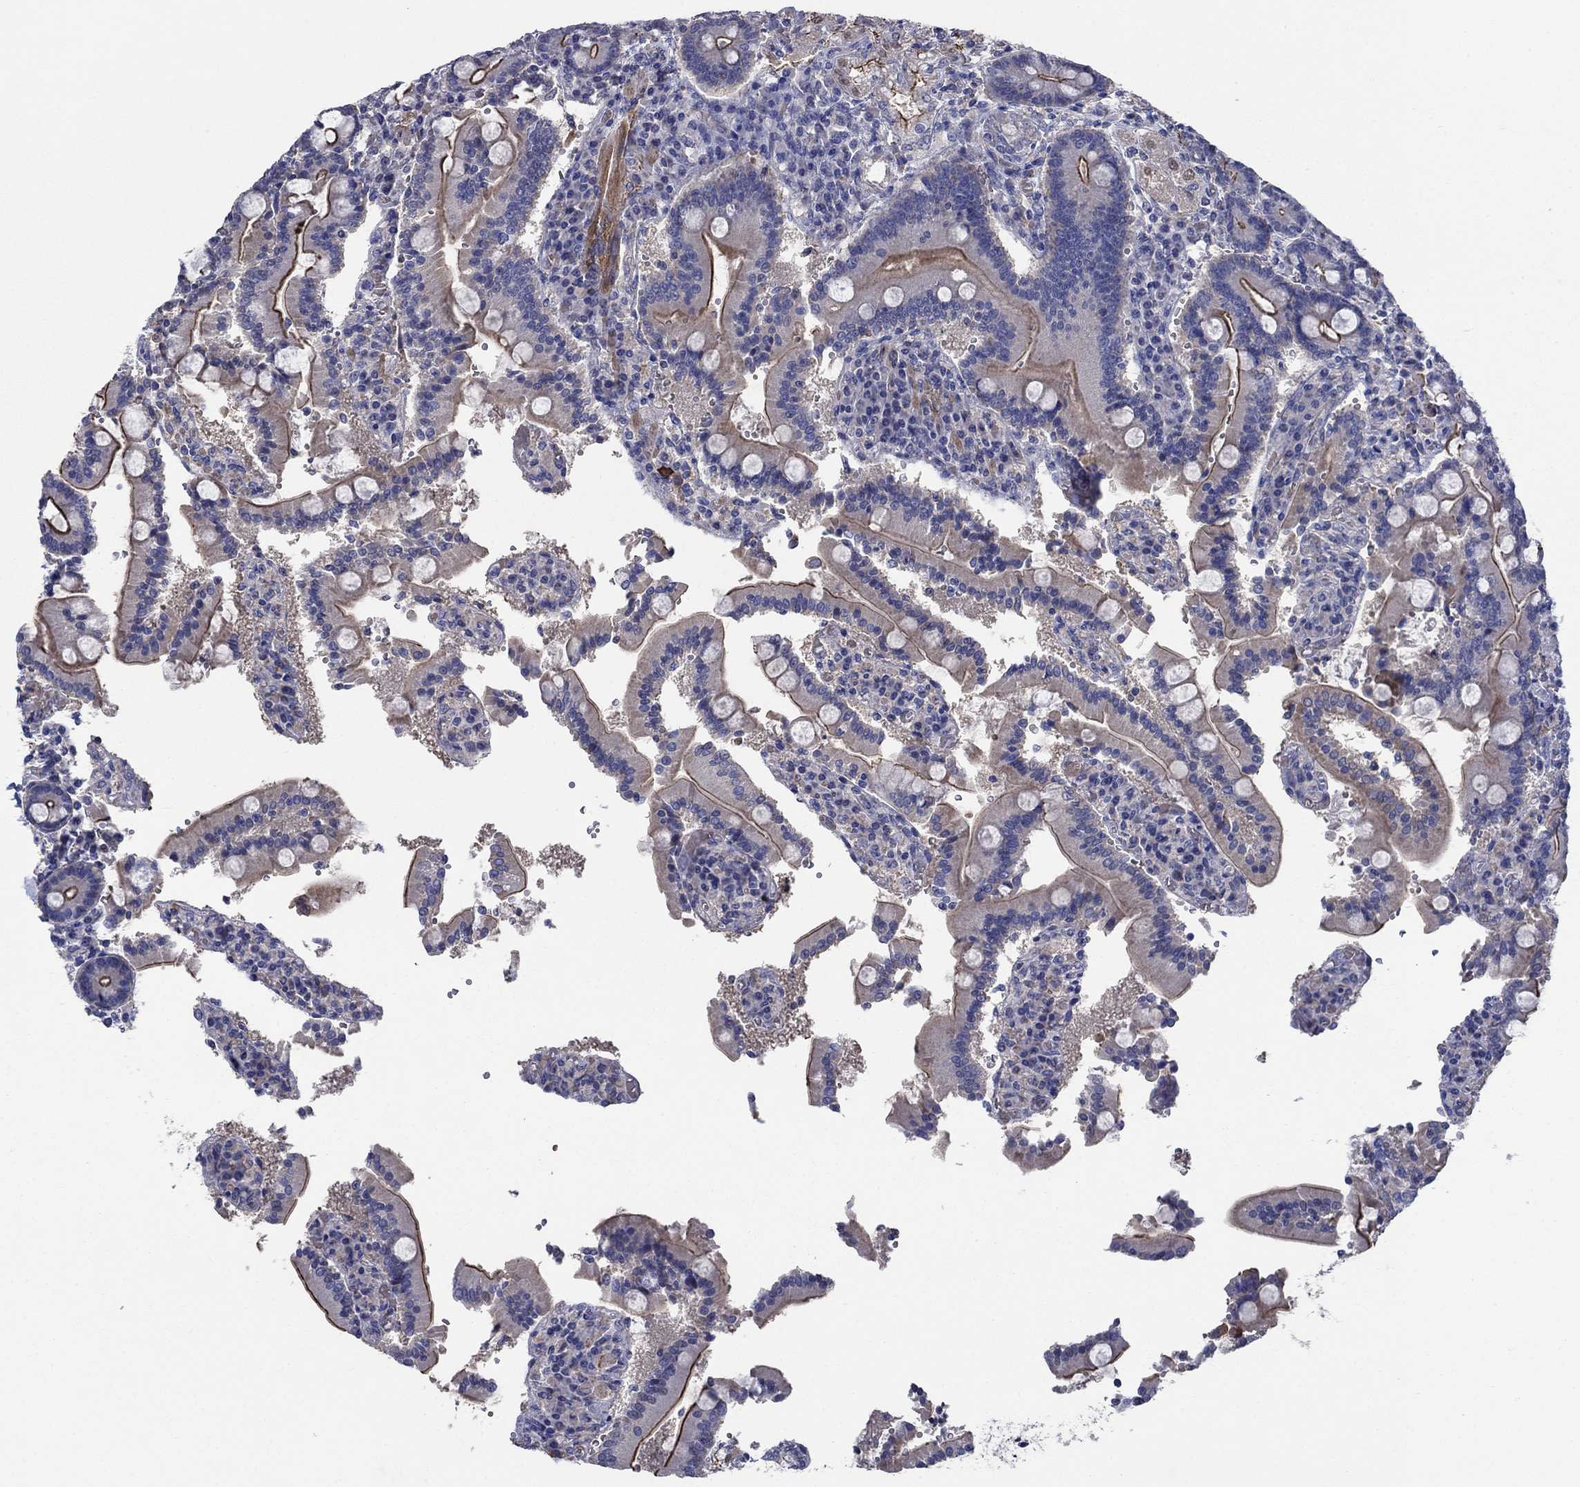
{"staining": {"intensity": "strong", "quantity": "25%-75%", "location": "cytoplasmic/membranous"}, "tissue": "duodenum", "cell_type": "Glandular cells", "image_type": "normal", "snomed": [{"axis": "morphology", "description": "Normal tissue, NOS"}, {"axis": "topography", "description": "Duodenum"}], "caption": "High-power microscopy captured an IHC histopathology image of unremarkable duodenum, revealing strong cytoplasmic/membranous positivity in about 25%-75% of glandular cells.", "gene": "FLNC", "patient": {"sex": "female", "age": 62}}